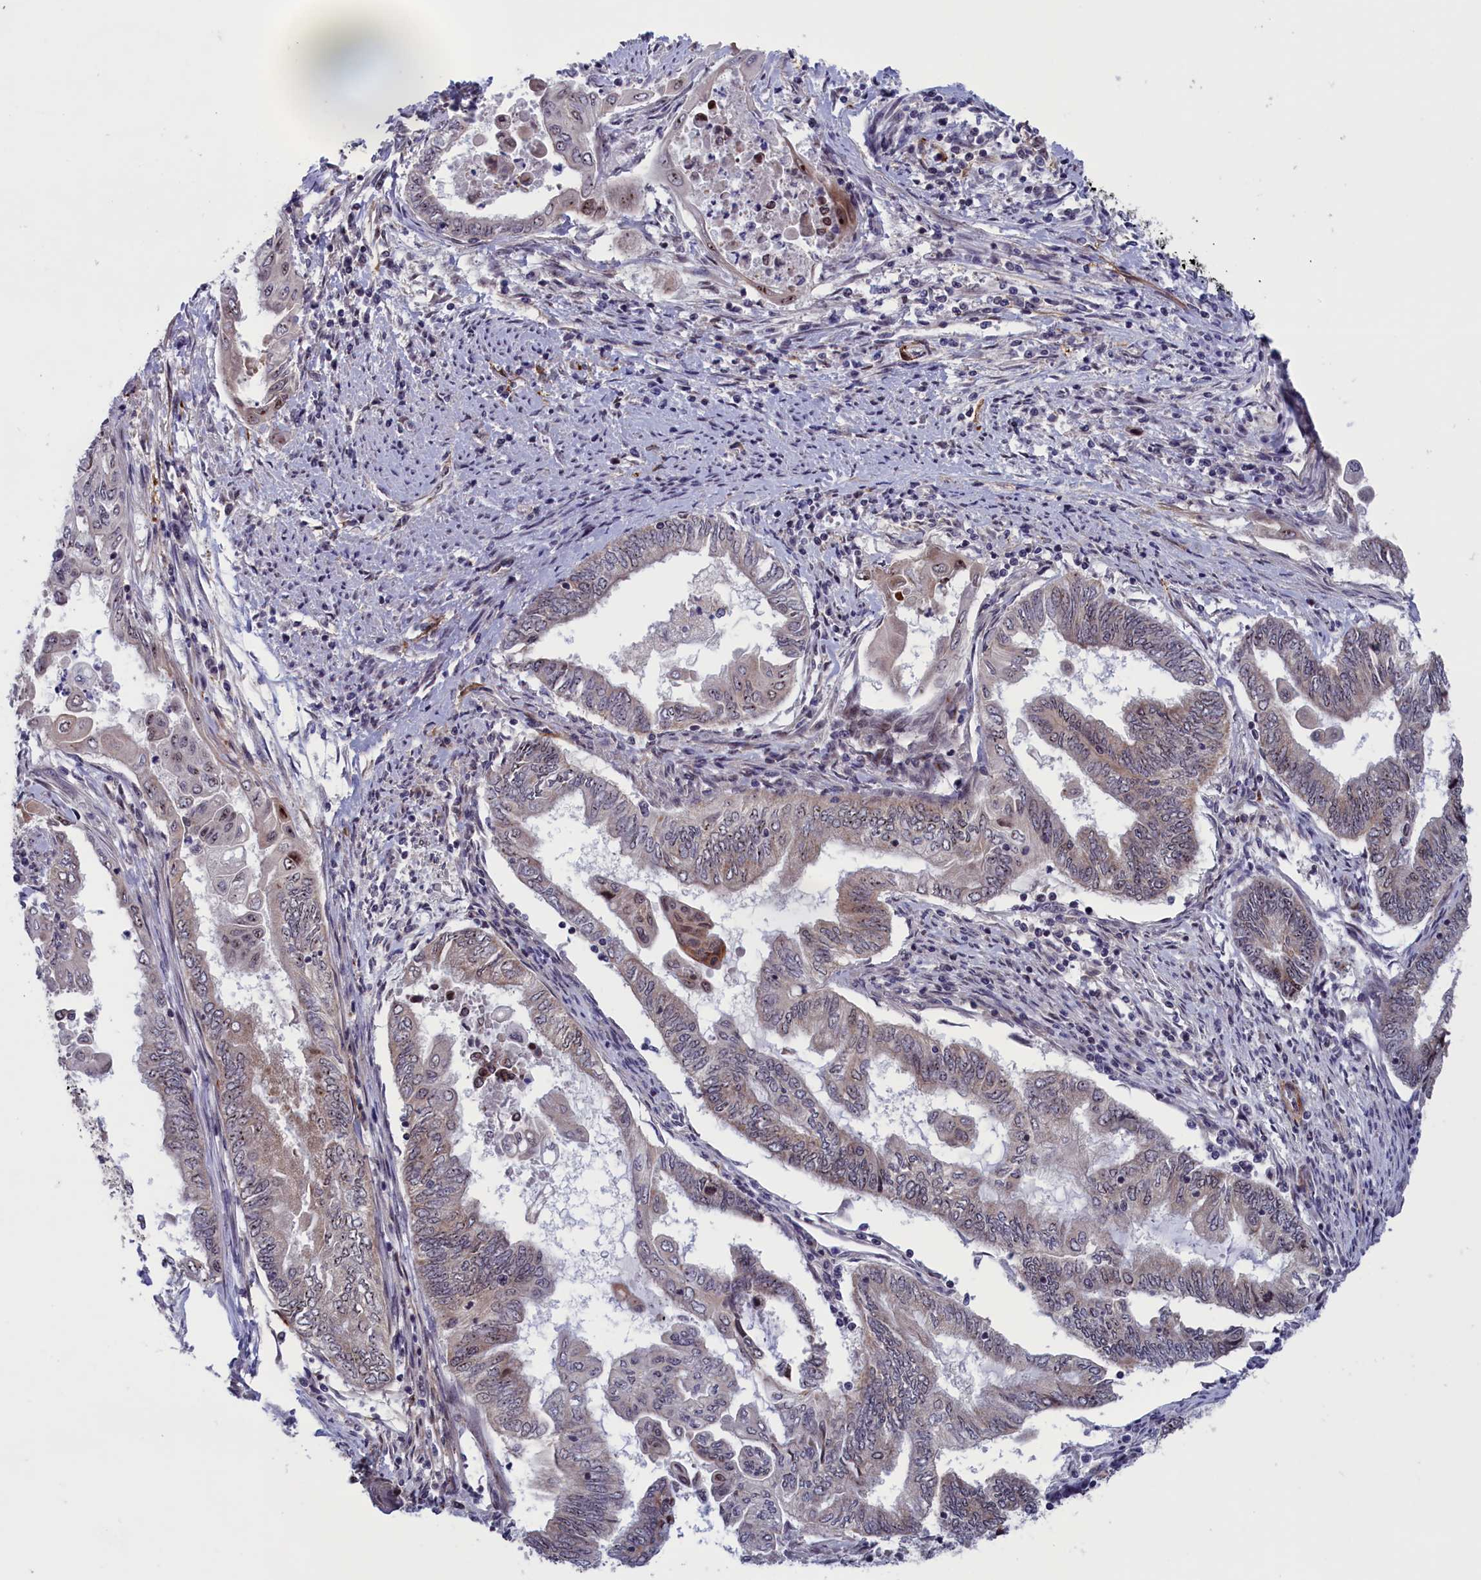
{"staining": {"intensity": "moderate", "quantity": "<25%", "location": "cytoplasmic/membranous,nuclear"}, "tissue": "endometrial cancer", "cell_type": "Tumor cells", "image_type": "cancer", "snomed": [{"axis": "morphology", "description": "Adenocarcinoma, NOS"}, {"axis": "topography", "description": "Uterus"}, {"axis": "topography", "description": "Endometrium"}], "caption": "Immunohistochemical staining of human endometrial adenocarcinoma displays low levels of moderate cytoplasmic/membranous and nuclear protein staining in about <25% of tumor cells.", "gene": "PPAN", "patient": {"sex": "female", "age": 70}}